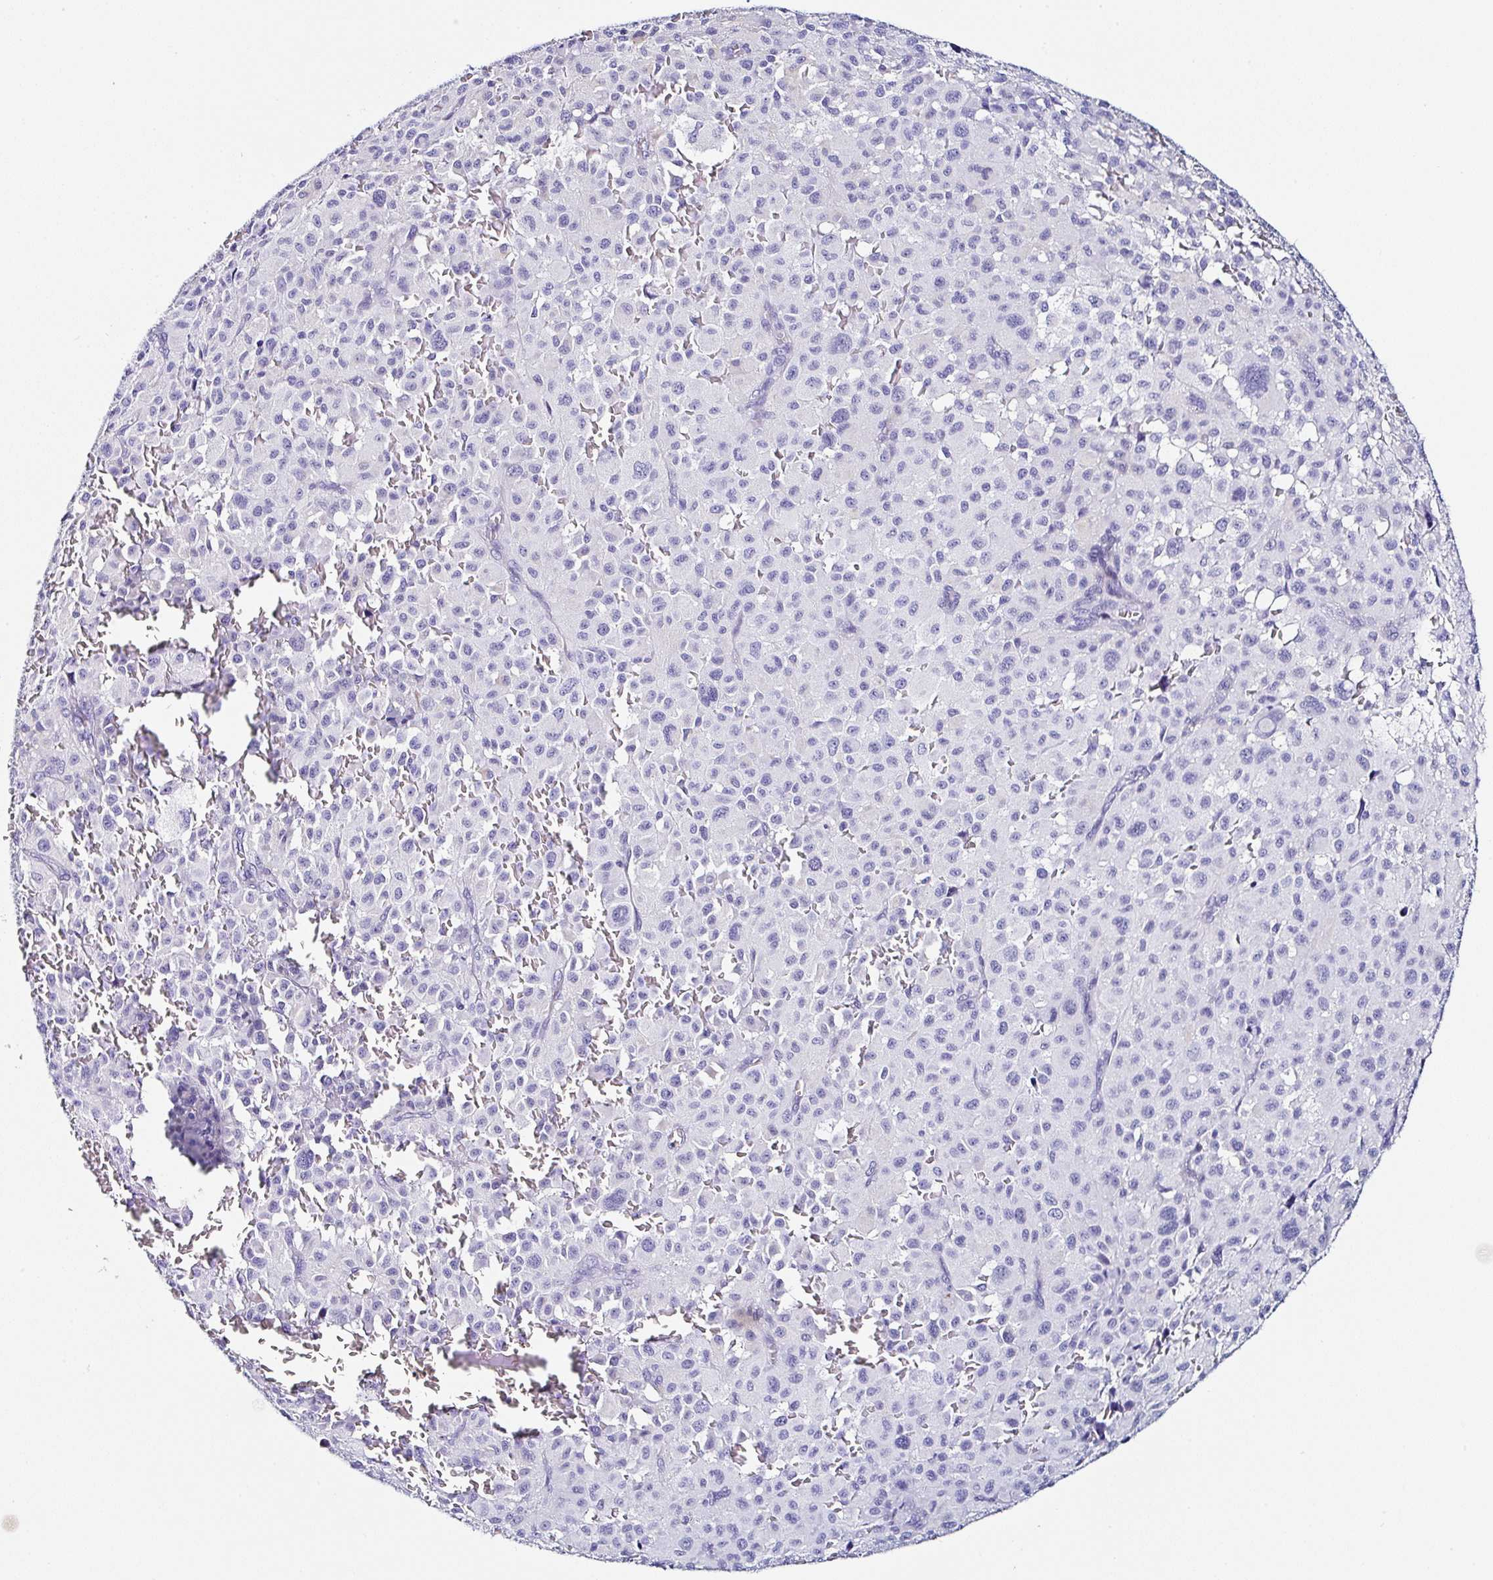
{"staining": {"intensity": "negative", "quantity": "none", "location": "none"}, "tissue": "melanoma", "cell_type": "Tumor cells", "image_type": "cancer", "snomed": [{"axis": "morphology", "description": "Malignant melanoma, NOS"}, {"axis": "topography", "description": "Skin"}], "caption": "The IHC micrograph has no significant positivity in tumor cells of malignant melanoma tissue. (Immunohistochemistry (ihc), brightfield microscopy, high magnification).", "gene": "TMPRSS11E", "patient": {"sex": "female", "age": 74}}